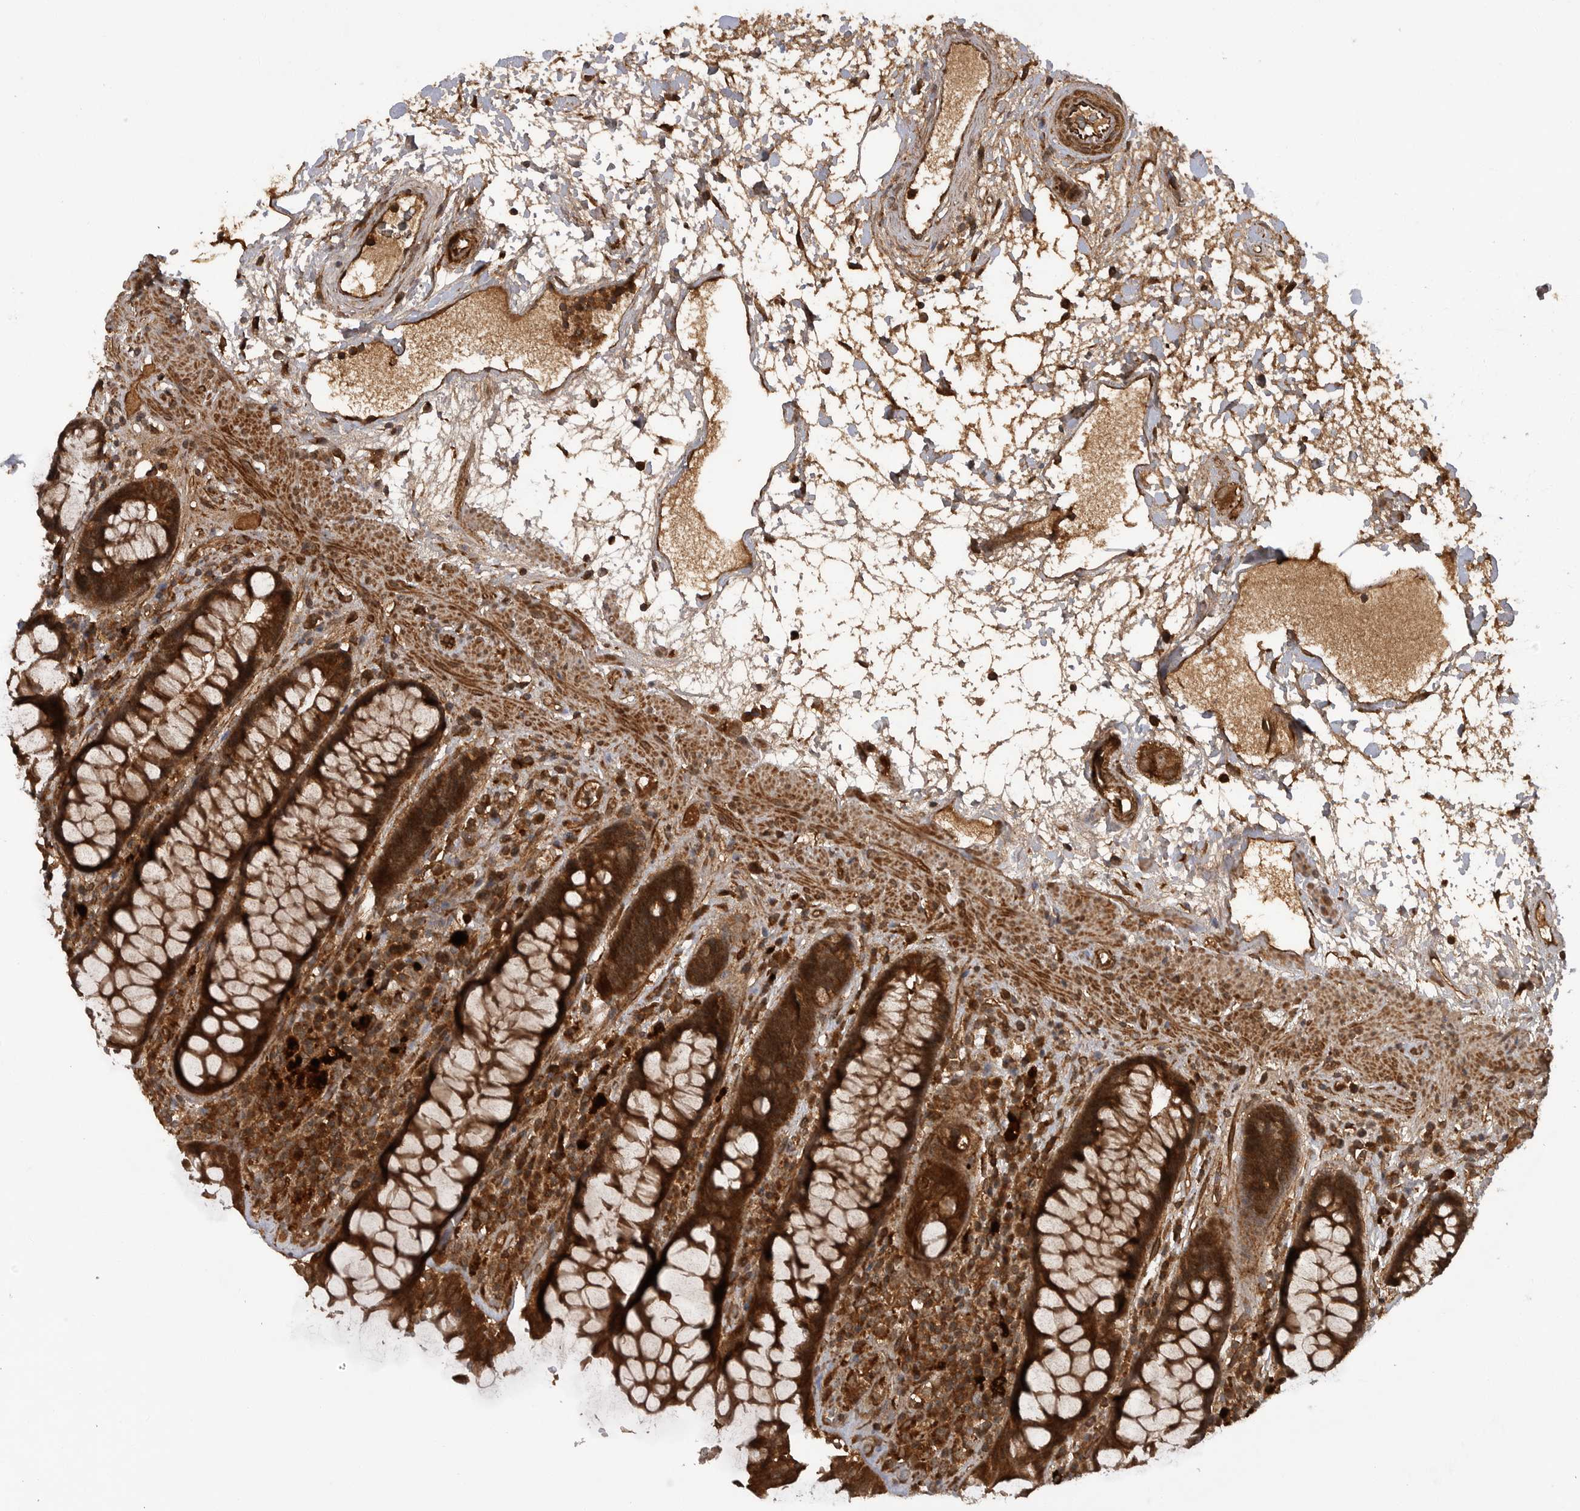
{"staining": {"intensity": "strong", "quantity": ">75%", "location": "cytoplasmic/membranous"}, "tissue": "rectum", "cell_type": "Glandular cells", "image_type": "normal", "snomed": [{"axis": "morphology", "description": "Normal tissue, NOS"}, {"axis": "topography", "description": "Rectum"}], "caption": "The immunohistochemical stain highlights strong cytoplasmic/membranous expression in glandular cells of normal rectum.", "gene": "PRDX4", "patient": {"sex": "male", "age": 64}}